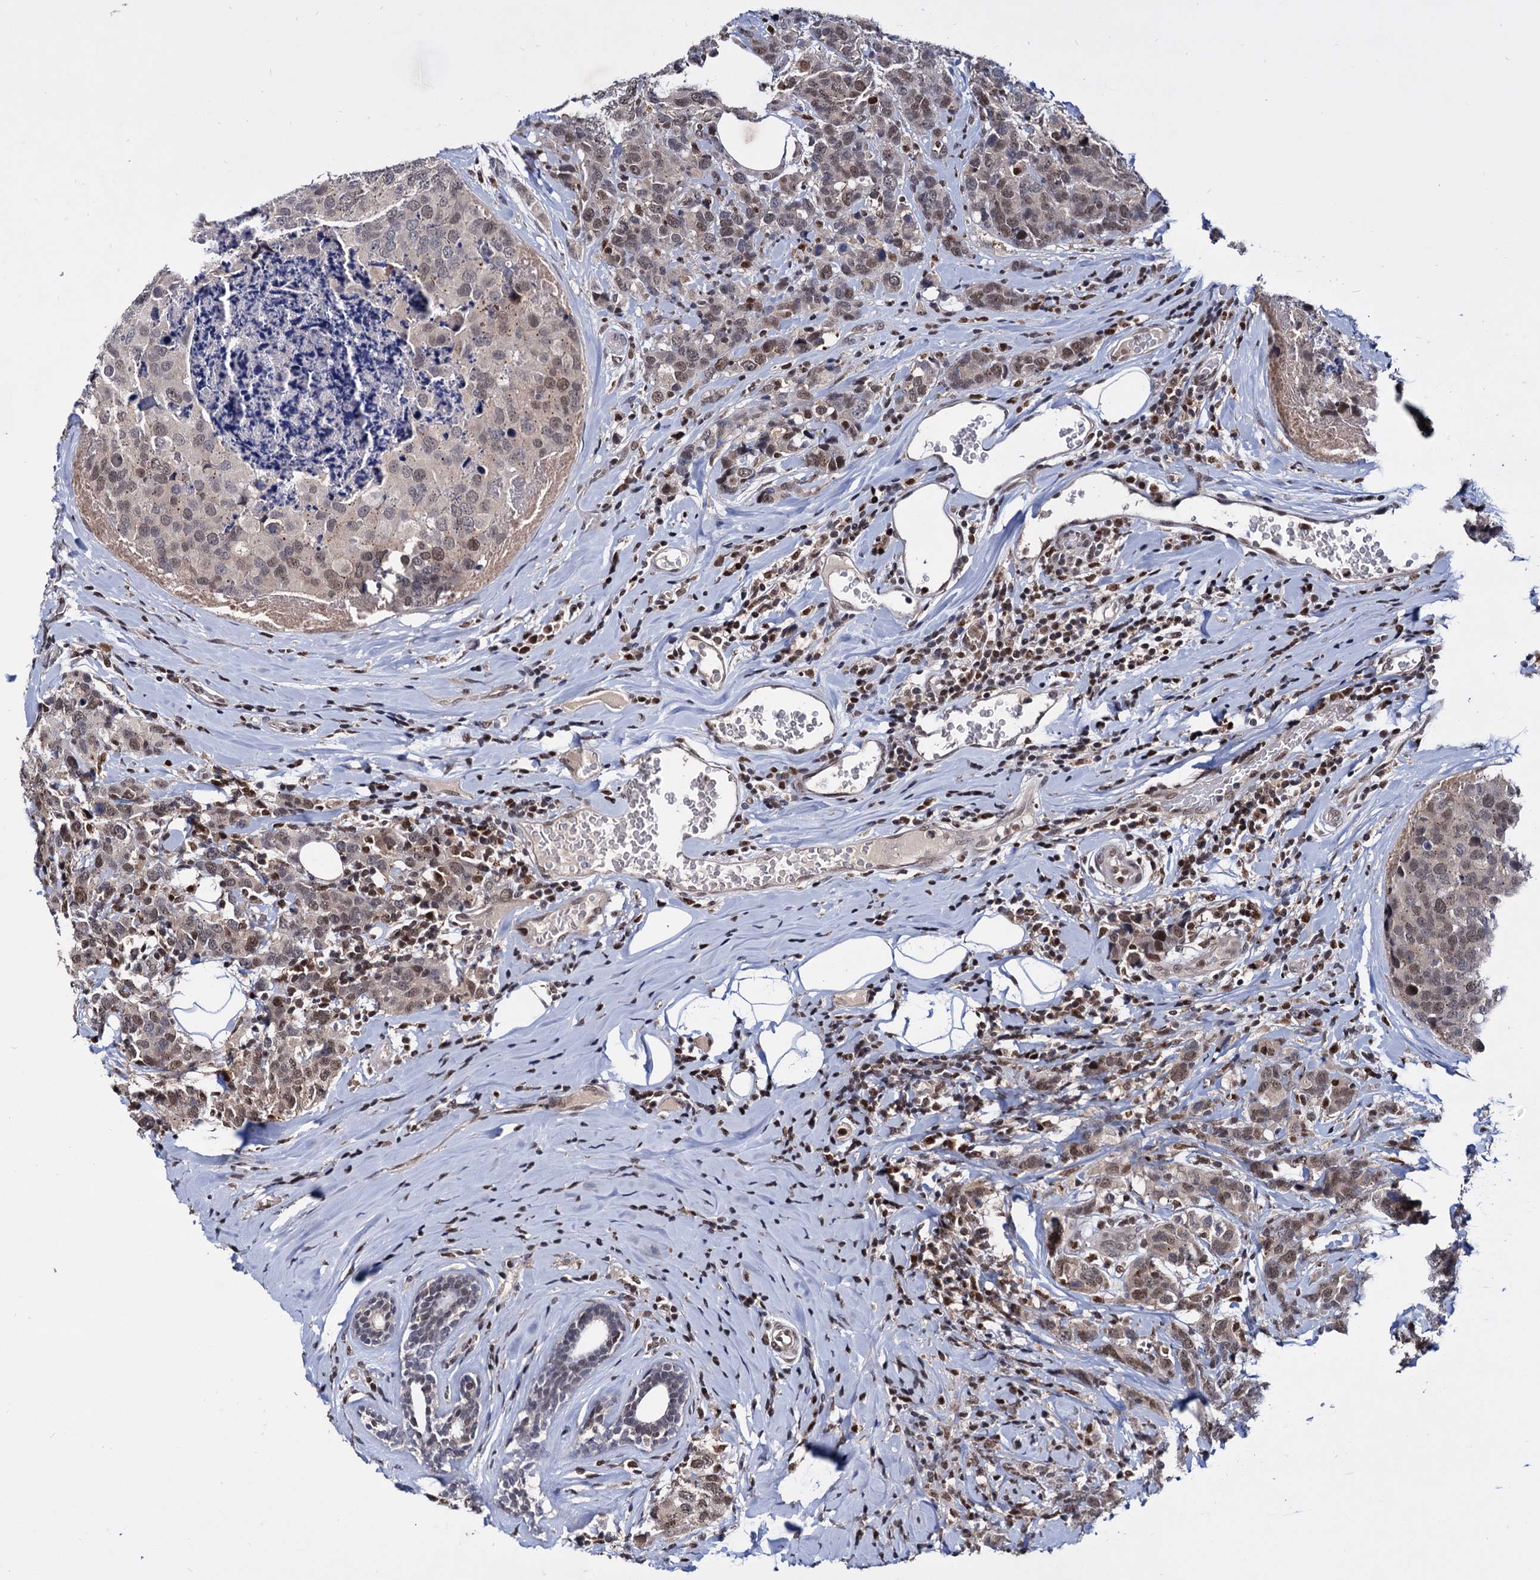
{"staining": {"intensity": "moderate", "quantity": "25%-75%", "location": "nuclear"}, "tissue": "breast cancer", "cell_type": "Tumor cells", "image_type": "cancer", "snomed": [{"axis": "morphology", "description": "Lobular carcinoma"}, {"axis": "topography", "description": "Breast"}], "caption": "DAB immunohistochemical staining of breast cancer reveals moderate nuclear protein staining in about 25%-75% of tumor cells.", "gene": "RNASEH2B", "patient": {"sex": "female", "age": 59}}